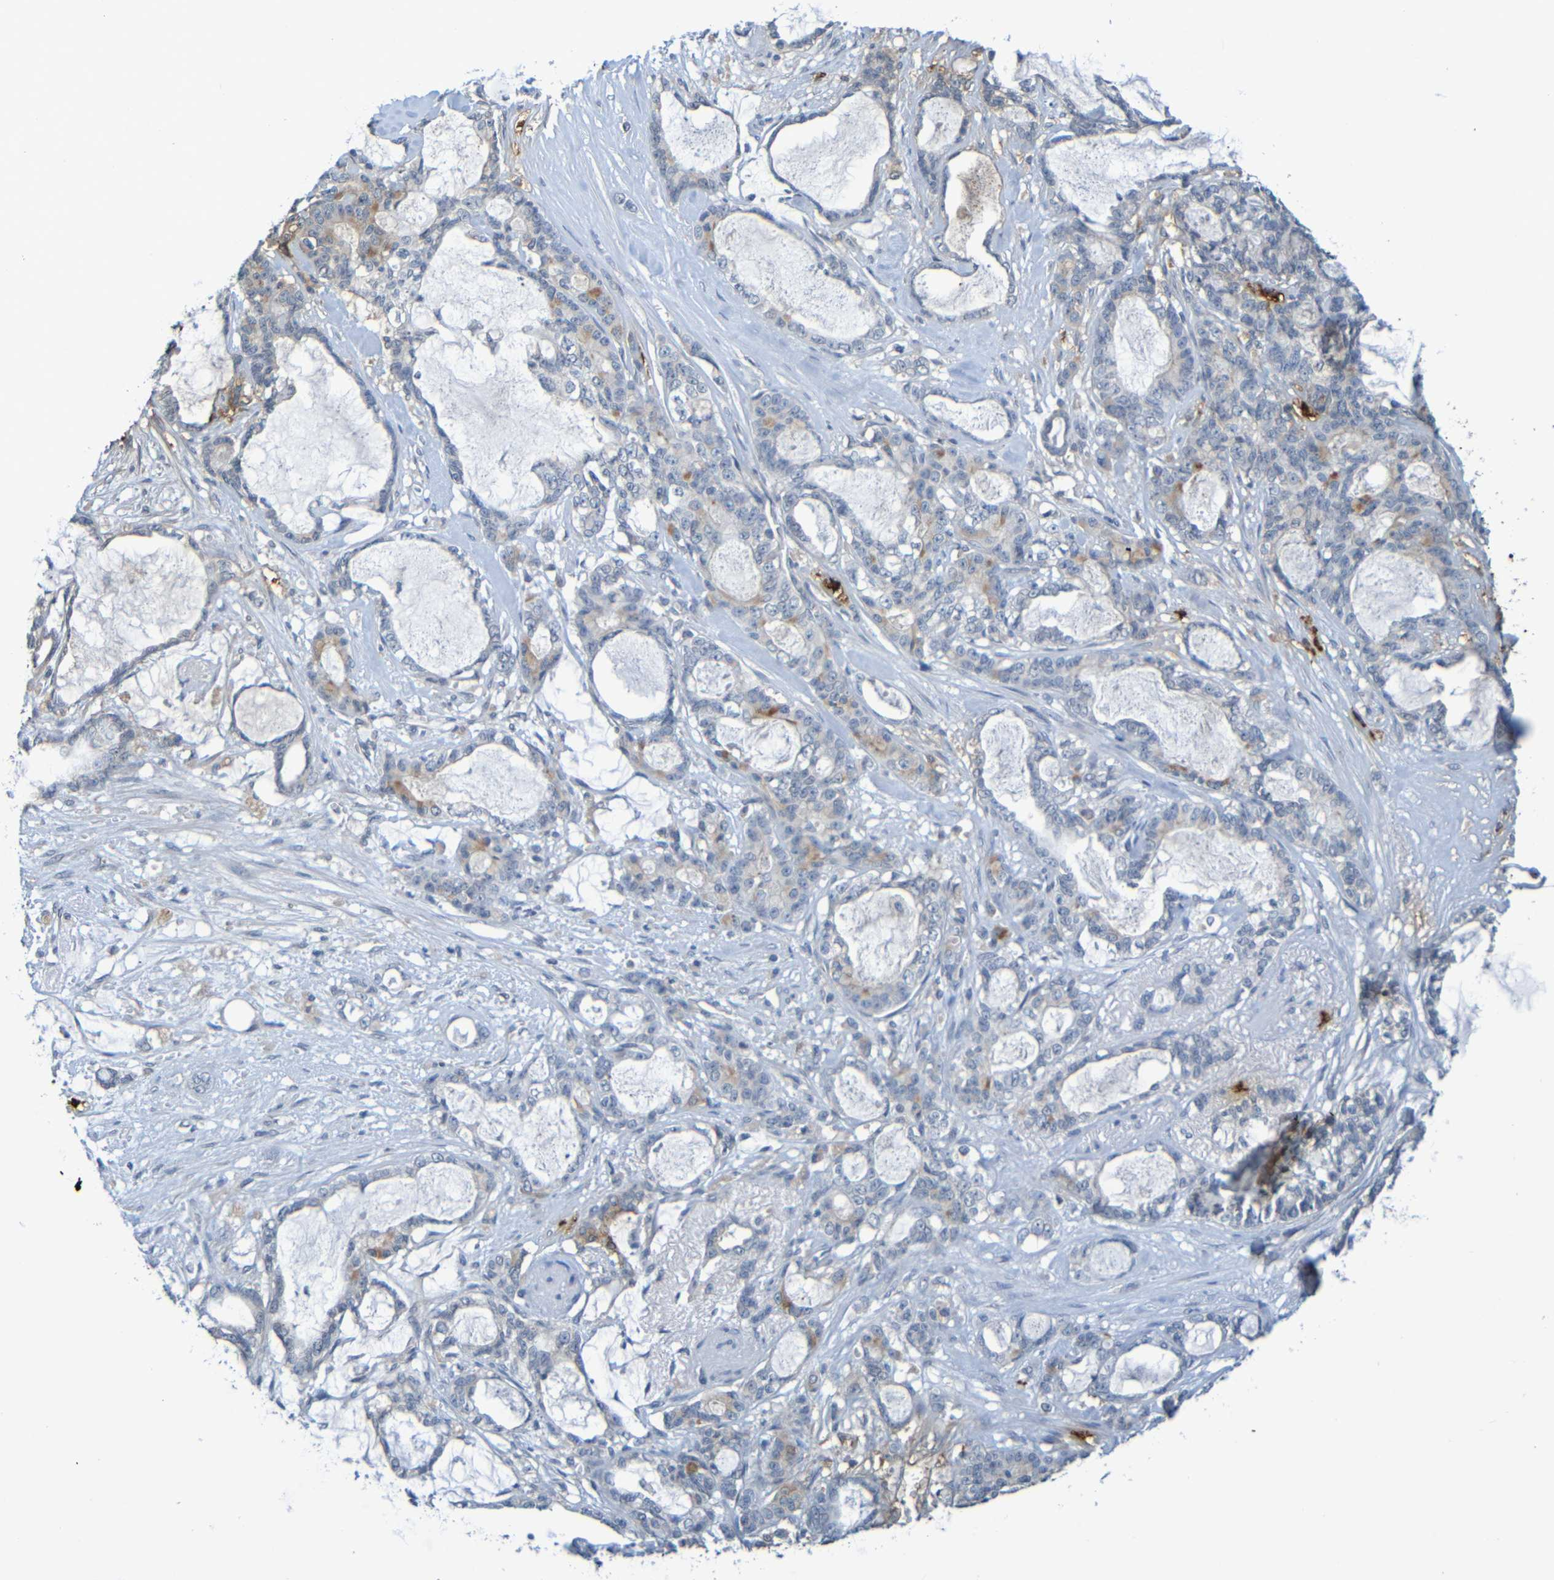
{"staining": {"intensity": "weak", "quantity": "<25%", "location": "cytoplasmic/membranous"}, "tissue": "pancreatic cancer", "cell_type": "Tumor cells", "image_type": "cancer", "snomed": [{"axis": "morphology", "description": "Adenocarcinoma, NOS"}, {"axis": "topography", "description": "Pancreas"}], "caption": "IHC image of neoplastic tissue: pancreatic adenocarcinoma stained with DAB (3,3'-diaminobenzidine) displays no significant protein expression in tumor cells.", "gene": "C3AR1", "patient": {"sex": "female", "age": 73}}